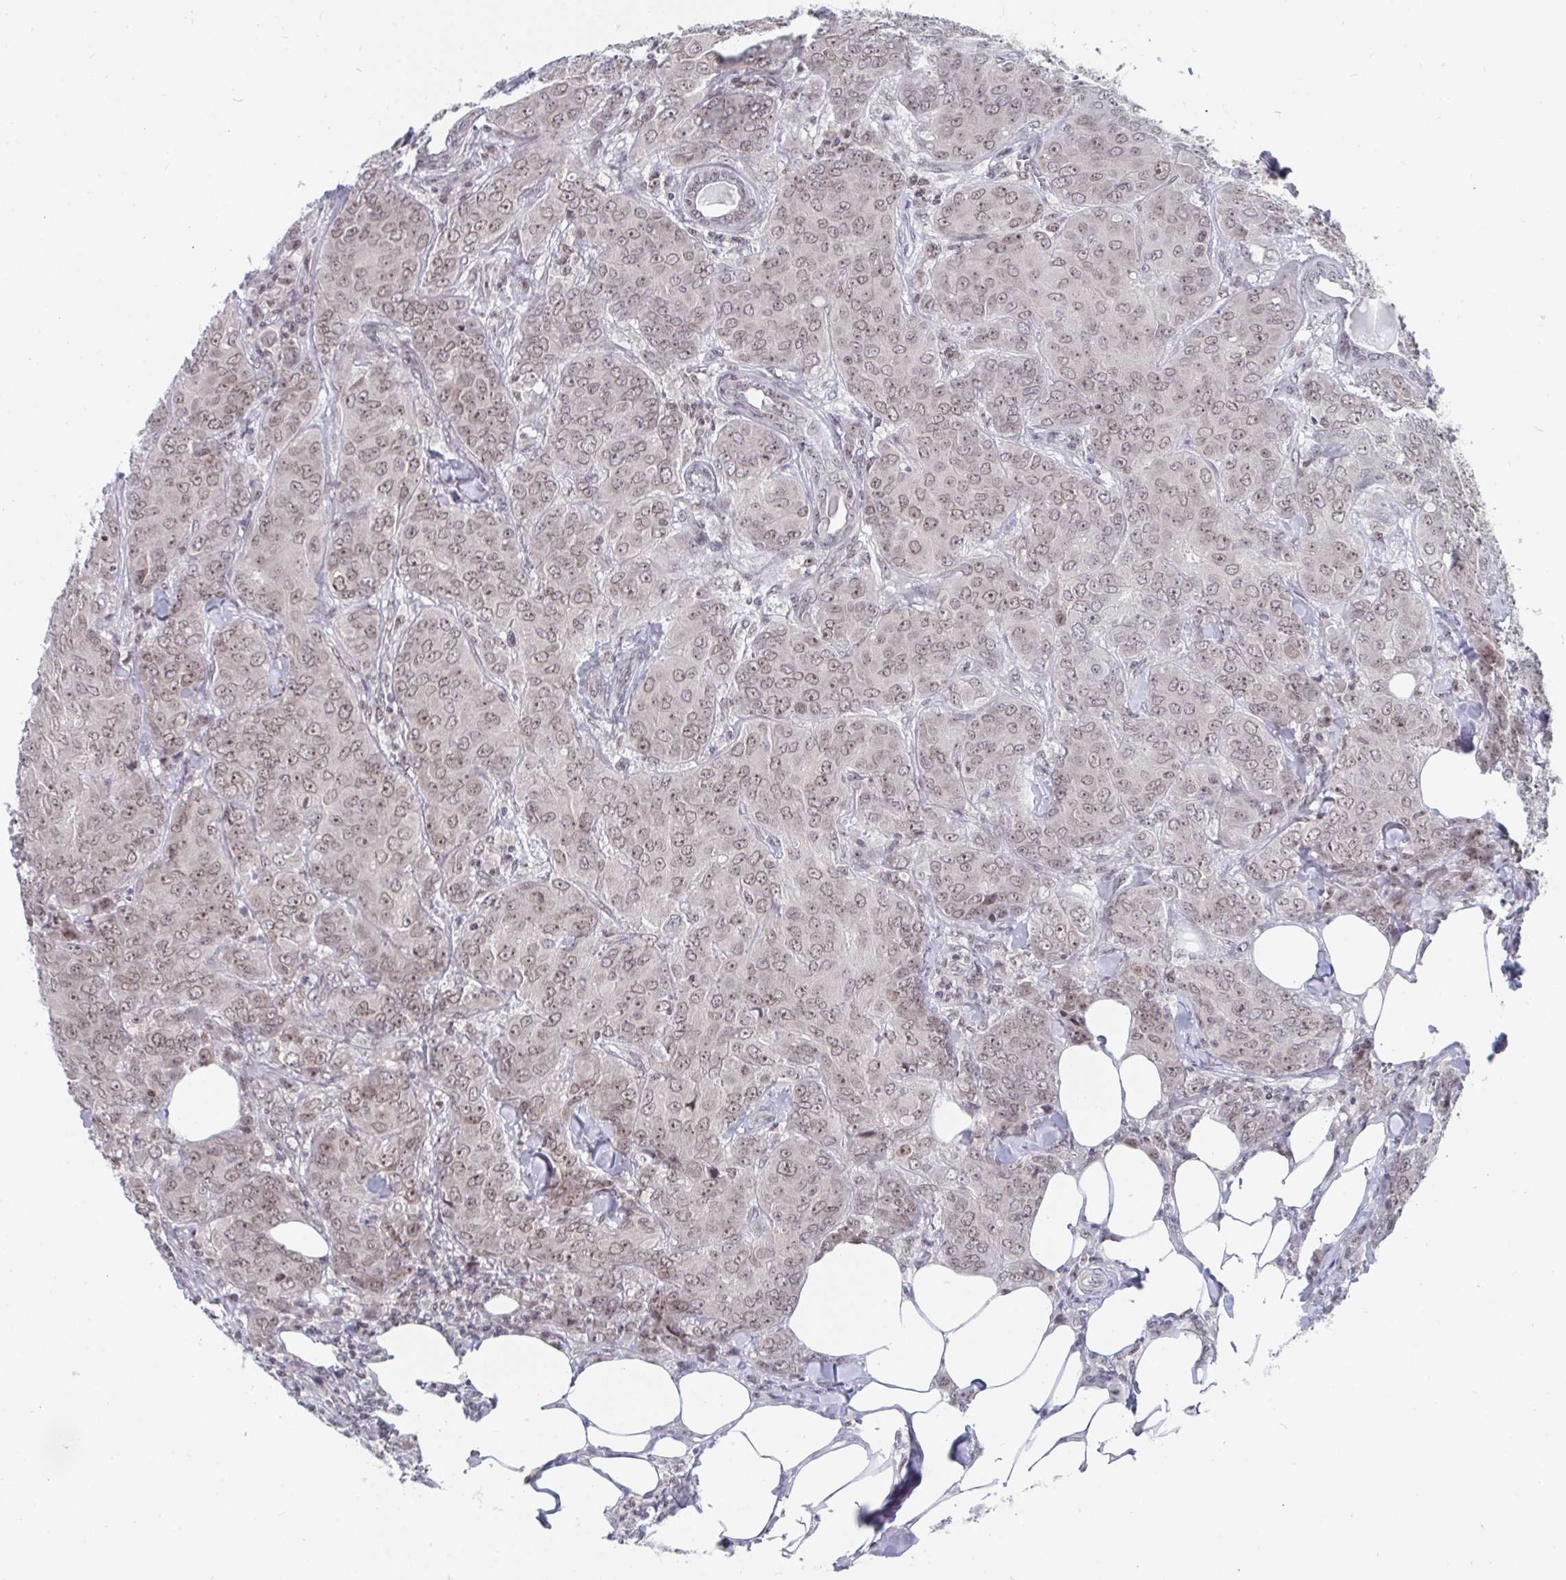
{"staining": {"intensity": "moderate", "quantity": "25%-75%", "location": "nuclear"}, "tissue": "breast cancer", "cell_type": "Tumor cells", "image_type": "cancer", "snomed": [{"axis": "morphology", "description": "Duct carcinoma"}, {"axis": "topography", "description": "Breast"}], "caption": "Human breast invasive ductal carcinoma stained with a brown dye reveals moderate nuclear positive staining in approximately 25%-75% of tumor cells.", "gene": "TRIP12", "patient": {"sex": "female", "age": 43}}